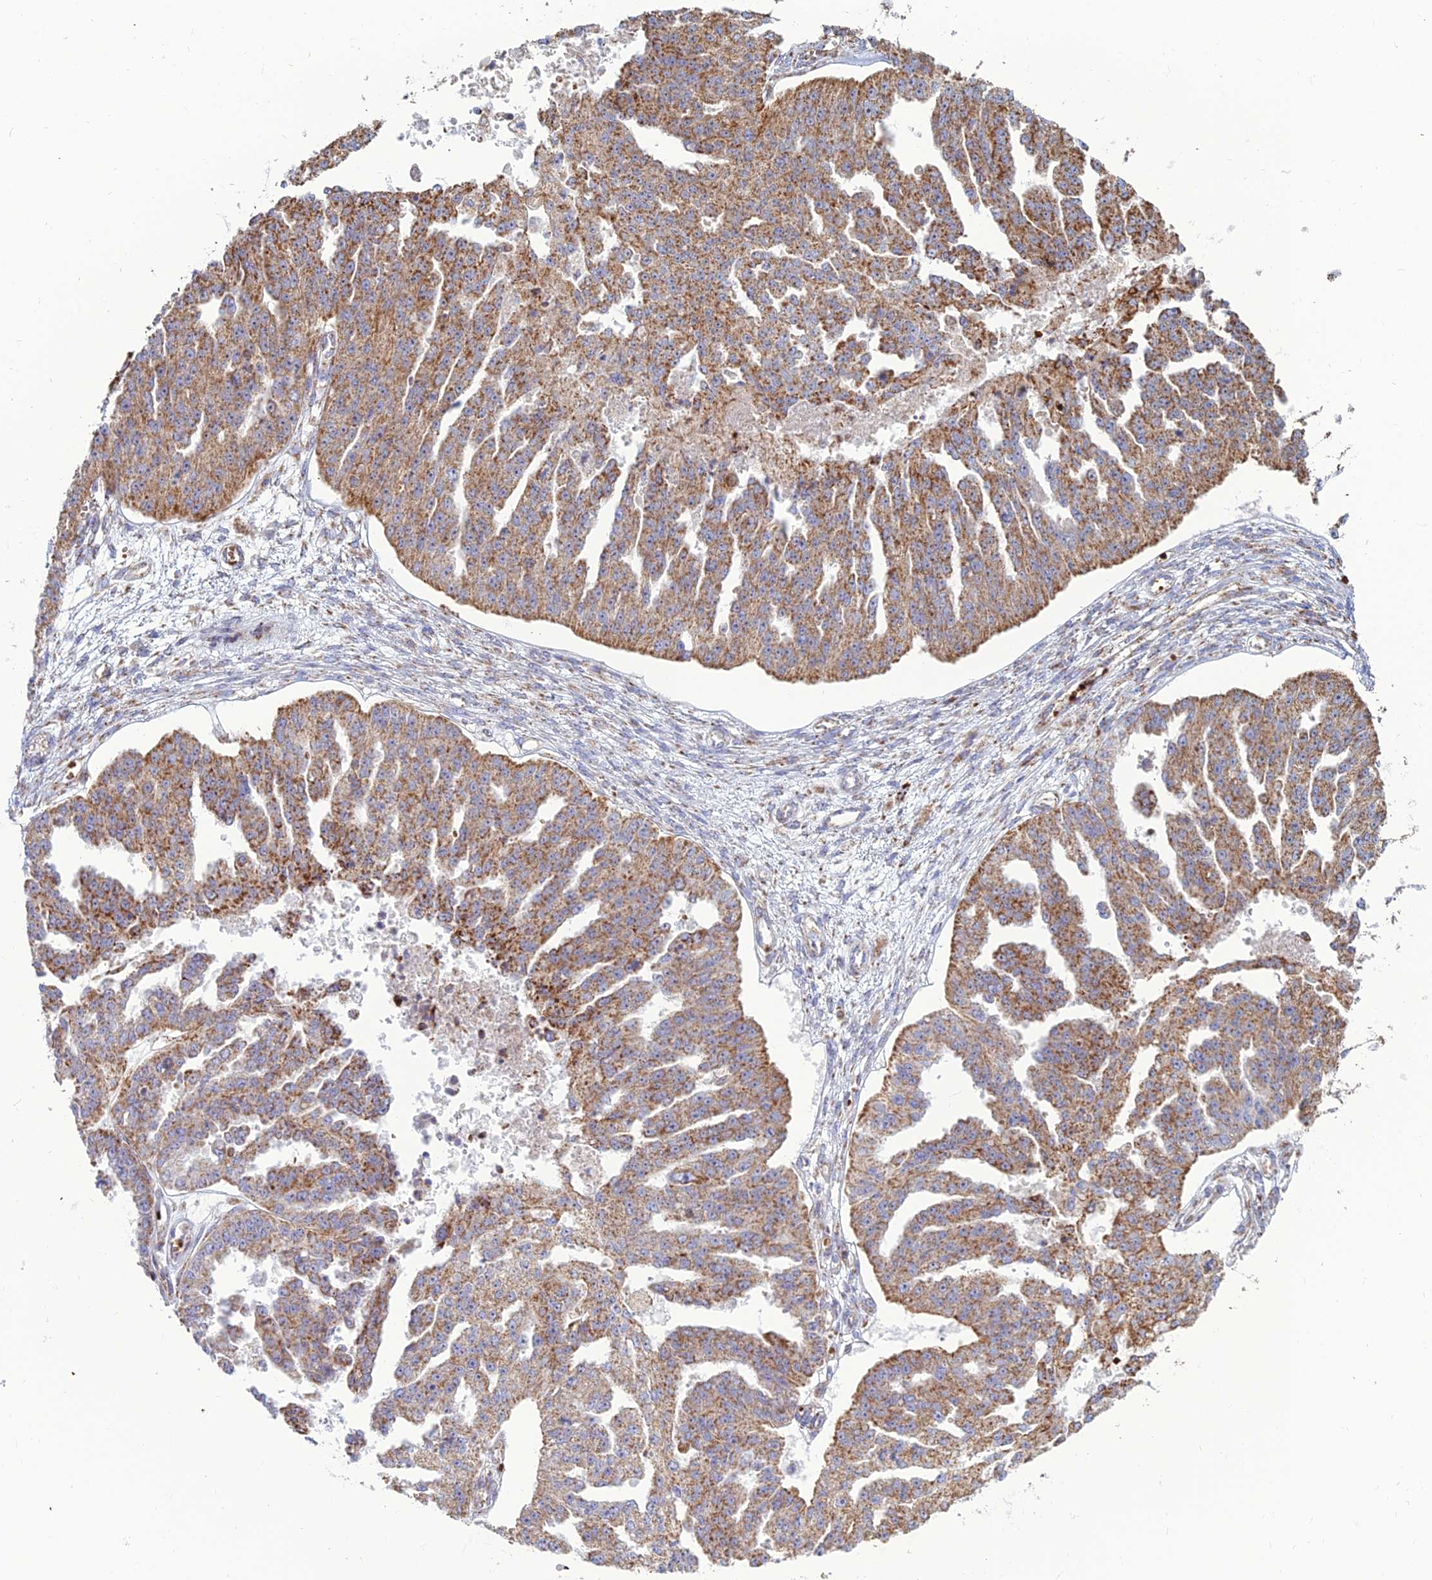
{"staining": {"intensity": "strong", "quantity": ">75%", "location": "cytoplasmic/membranous"}, "tissue": "ovarian cancer", "cell_type": "Tumor cells", "image_type": "cancer", "snomed": [{"axis": "morphology", "description": "Cystadenocarcinoma, serous, NOS"}, {"axis": "topography", "description": "Ovary"}], "caption": "The immunohistochemical stain shows strong cytoplasmic/membranous staining in tumor cells of ovarian serous cystadenocarcinoma tissue.", "gene": "SLC35F4", "patient": {"sex": "female", "age": 58}}